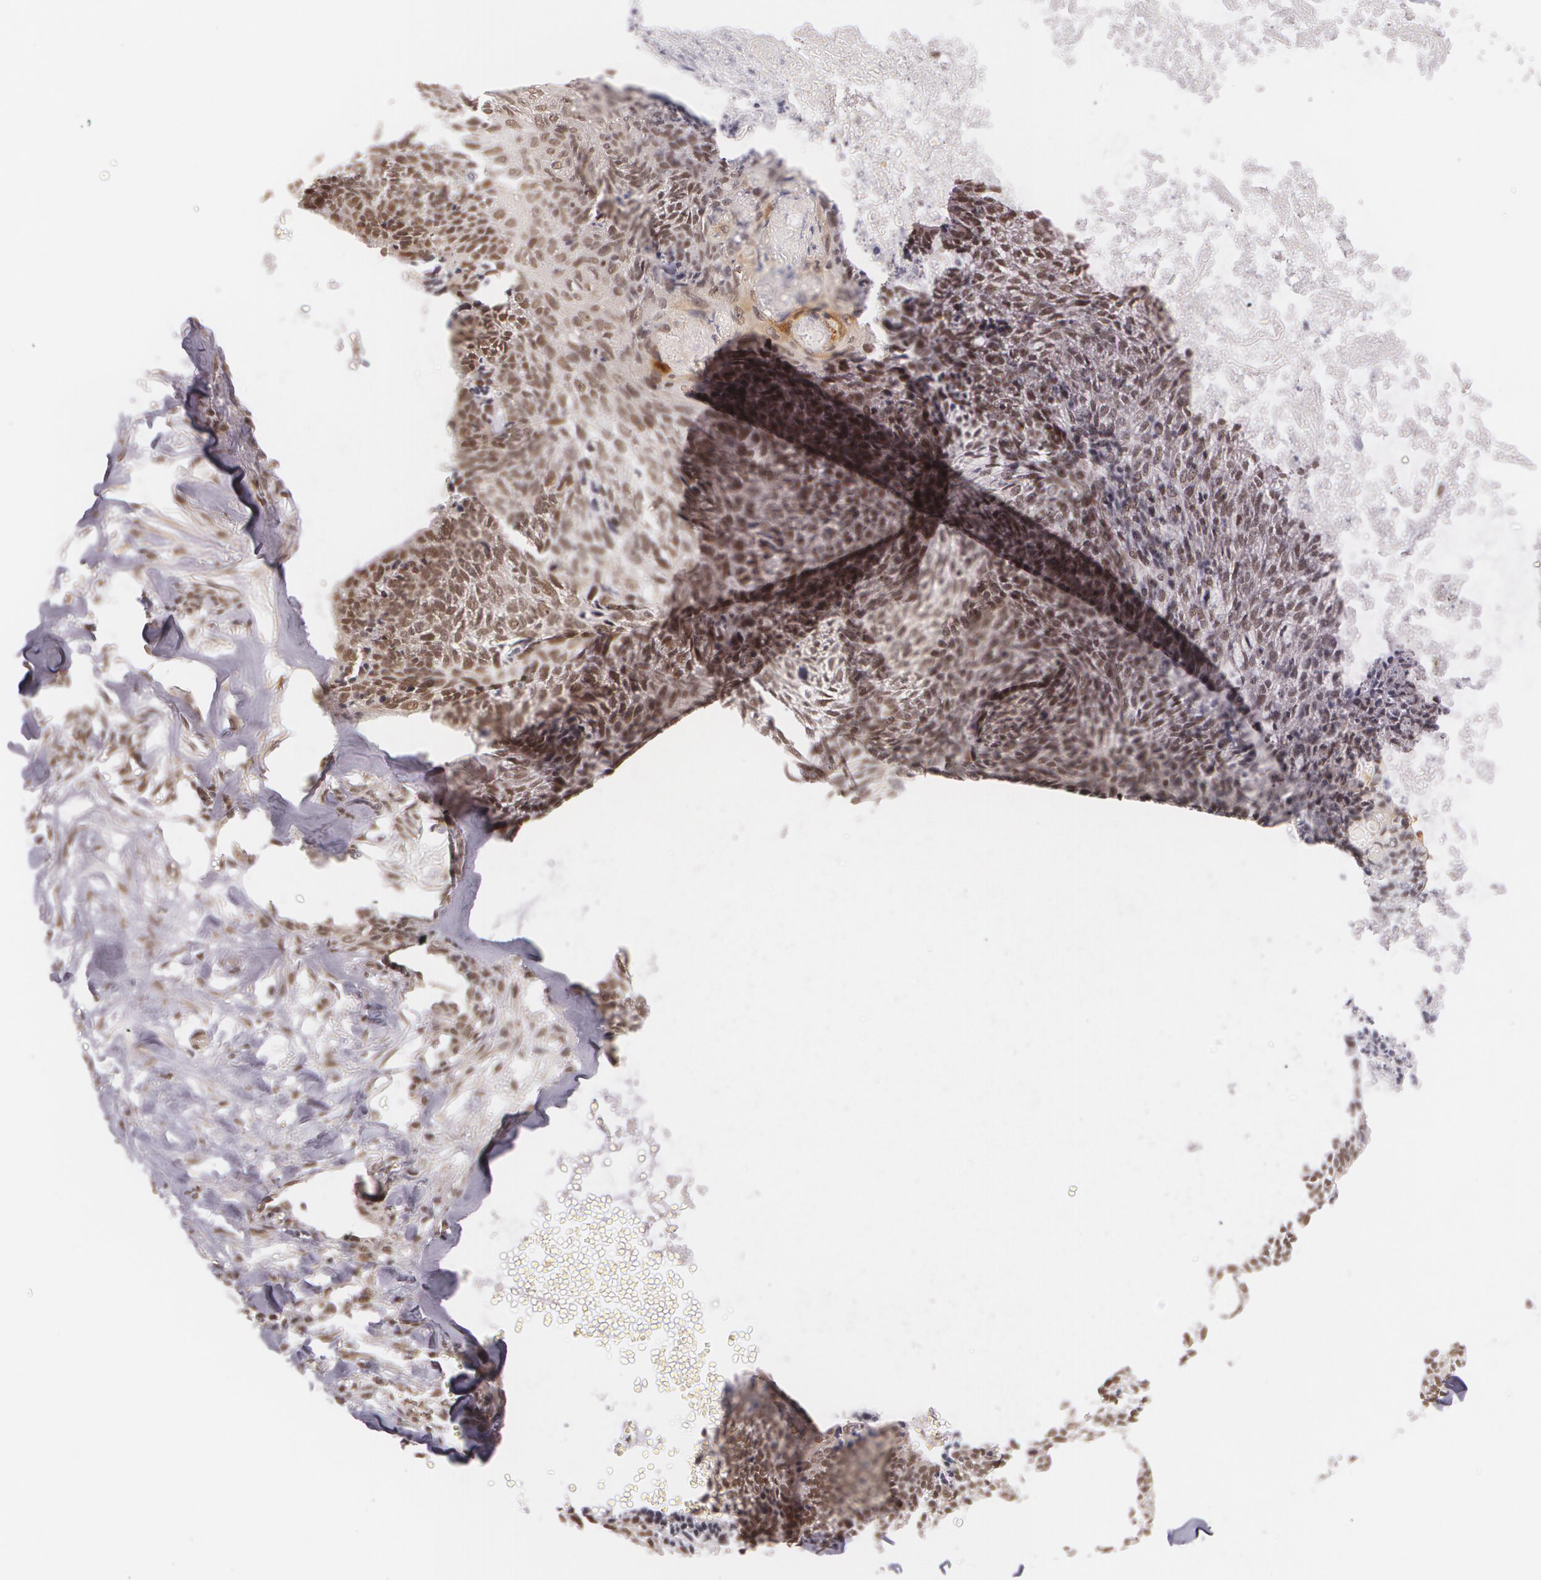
{"staining": {"intensity": "weak", "quantity": ">75%", "location": "nuclear"}, "tissue": "head and neck cancer", "cell_type": "Tumor cells", "image_type": "cancer", "snomed": [{"axis": "morphology", "description": "Squamous cell carcinoma, NOS"}, {"axis": "topography", "description": "Salivary gland"}, {"axis": "topography", "description": "Head-Neck"}], "caption": "Immunohistochemistry (DAB) staining of human squamous cell carcinoma (head and neck) exhibits weak nuclear protein staining in about >75% of tumor cells.", "gene": "ALX1", "patient": {"sex": "male", "age": 70}}